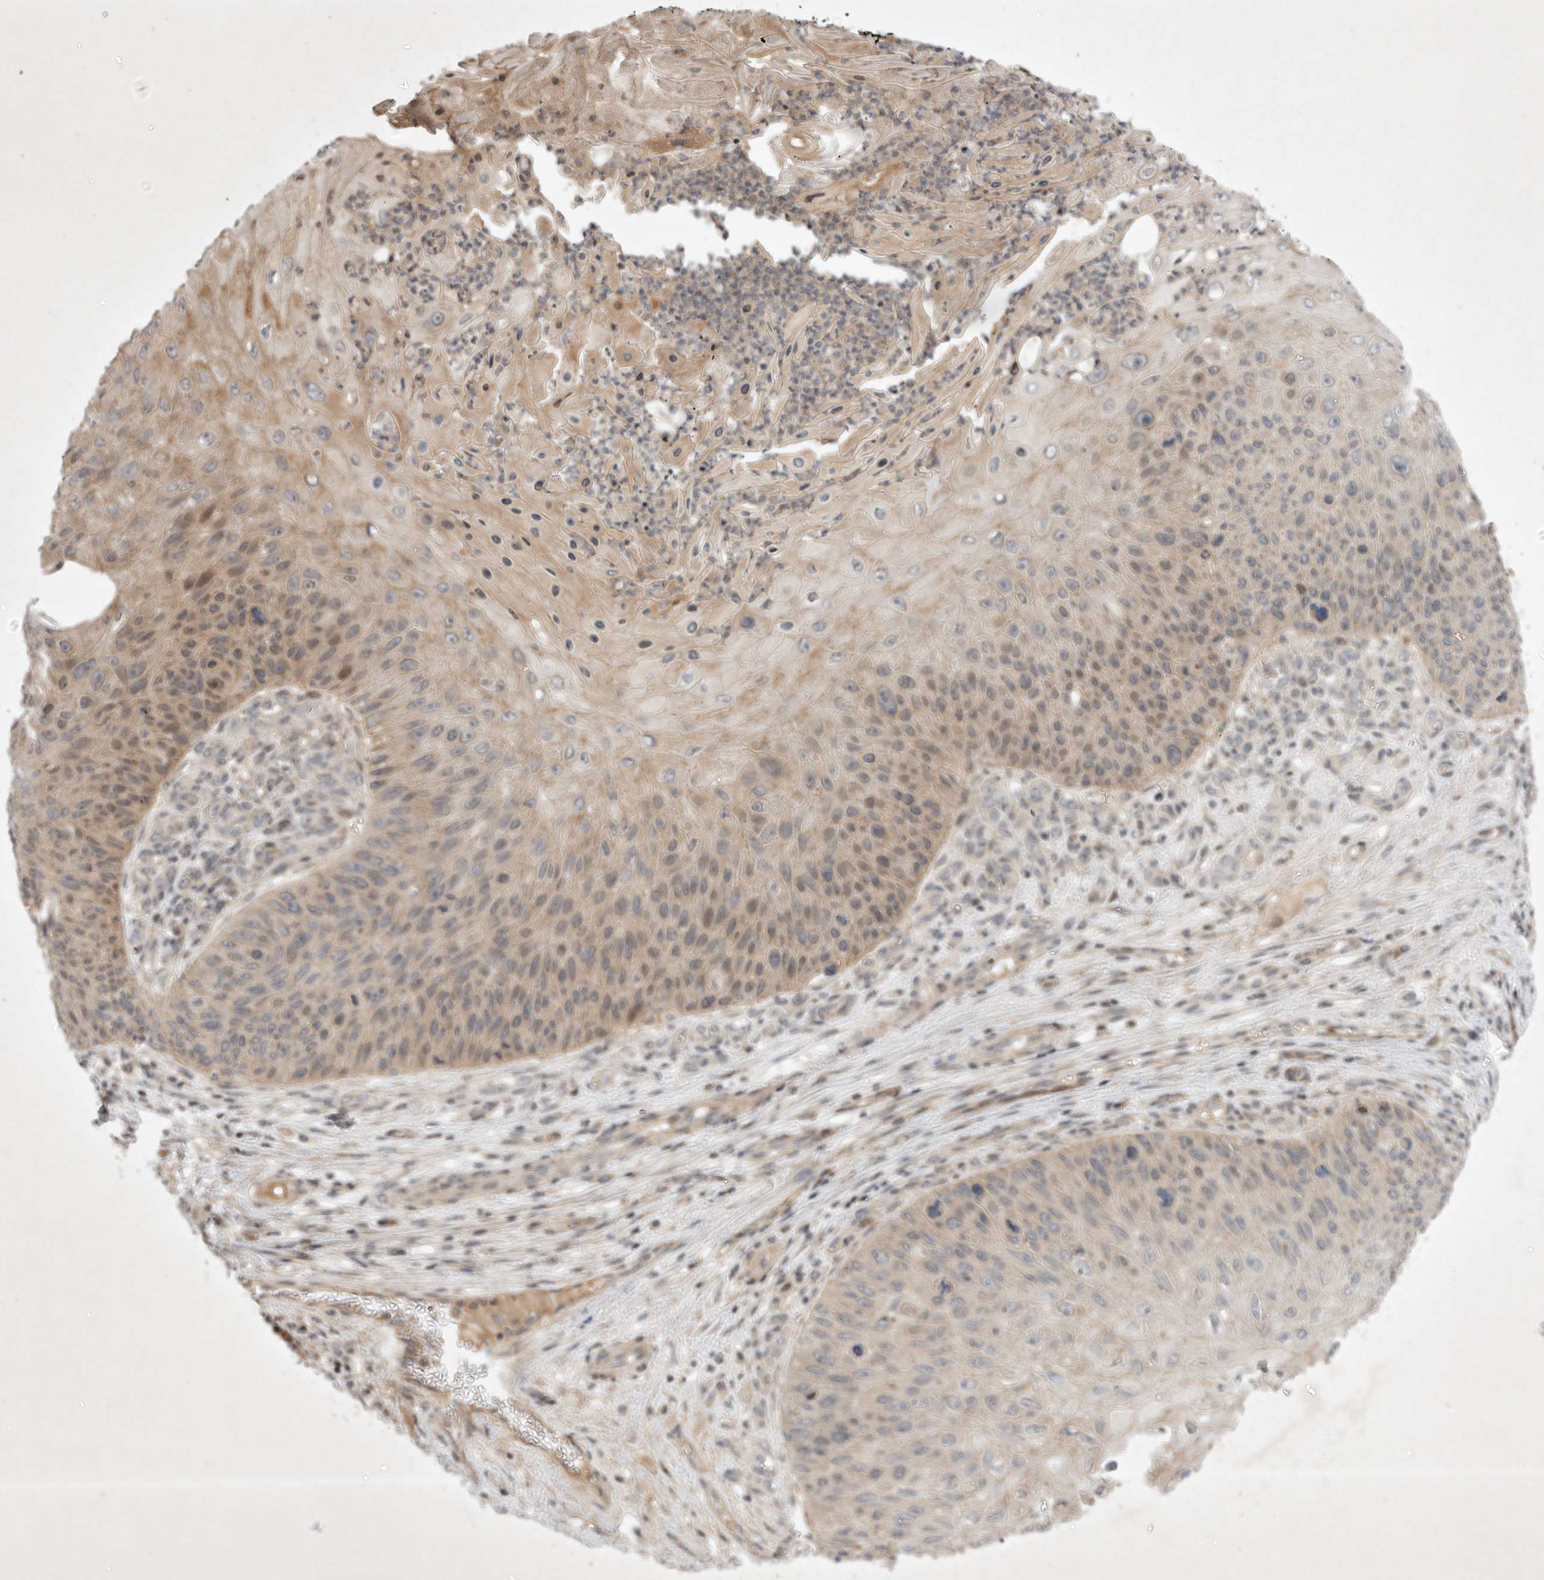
{"staining": {"intensity": "weak", "quantity": "25%-75%", "location": "cytoplasmic/membranous,nuclear"}, "tissue": "skin cancer", "cell_type": "Tumor cells", "image_type": "cancer", "snomed": [{"axis": "morphology", "description": "Squamous cell carcinoma, NOS"}, {"axis": "topography", "description": "Skin"}], "caption": "Tumor cells reveal low levels of weak cytoplasmic/membranous and nuclear staining in approximately 25%-75% of cells in human skin squamous cell carcinoma.", "gene": "EIF2AK1", "patient": {"sex": "female", "age": 88}}